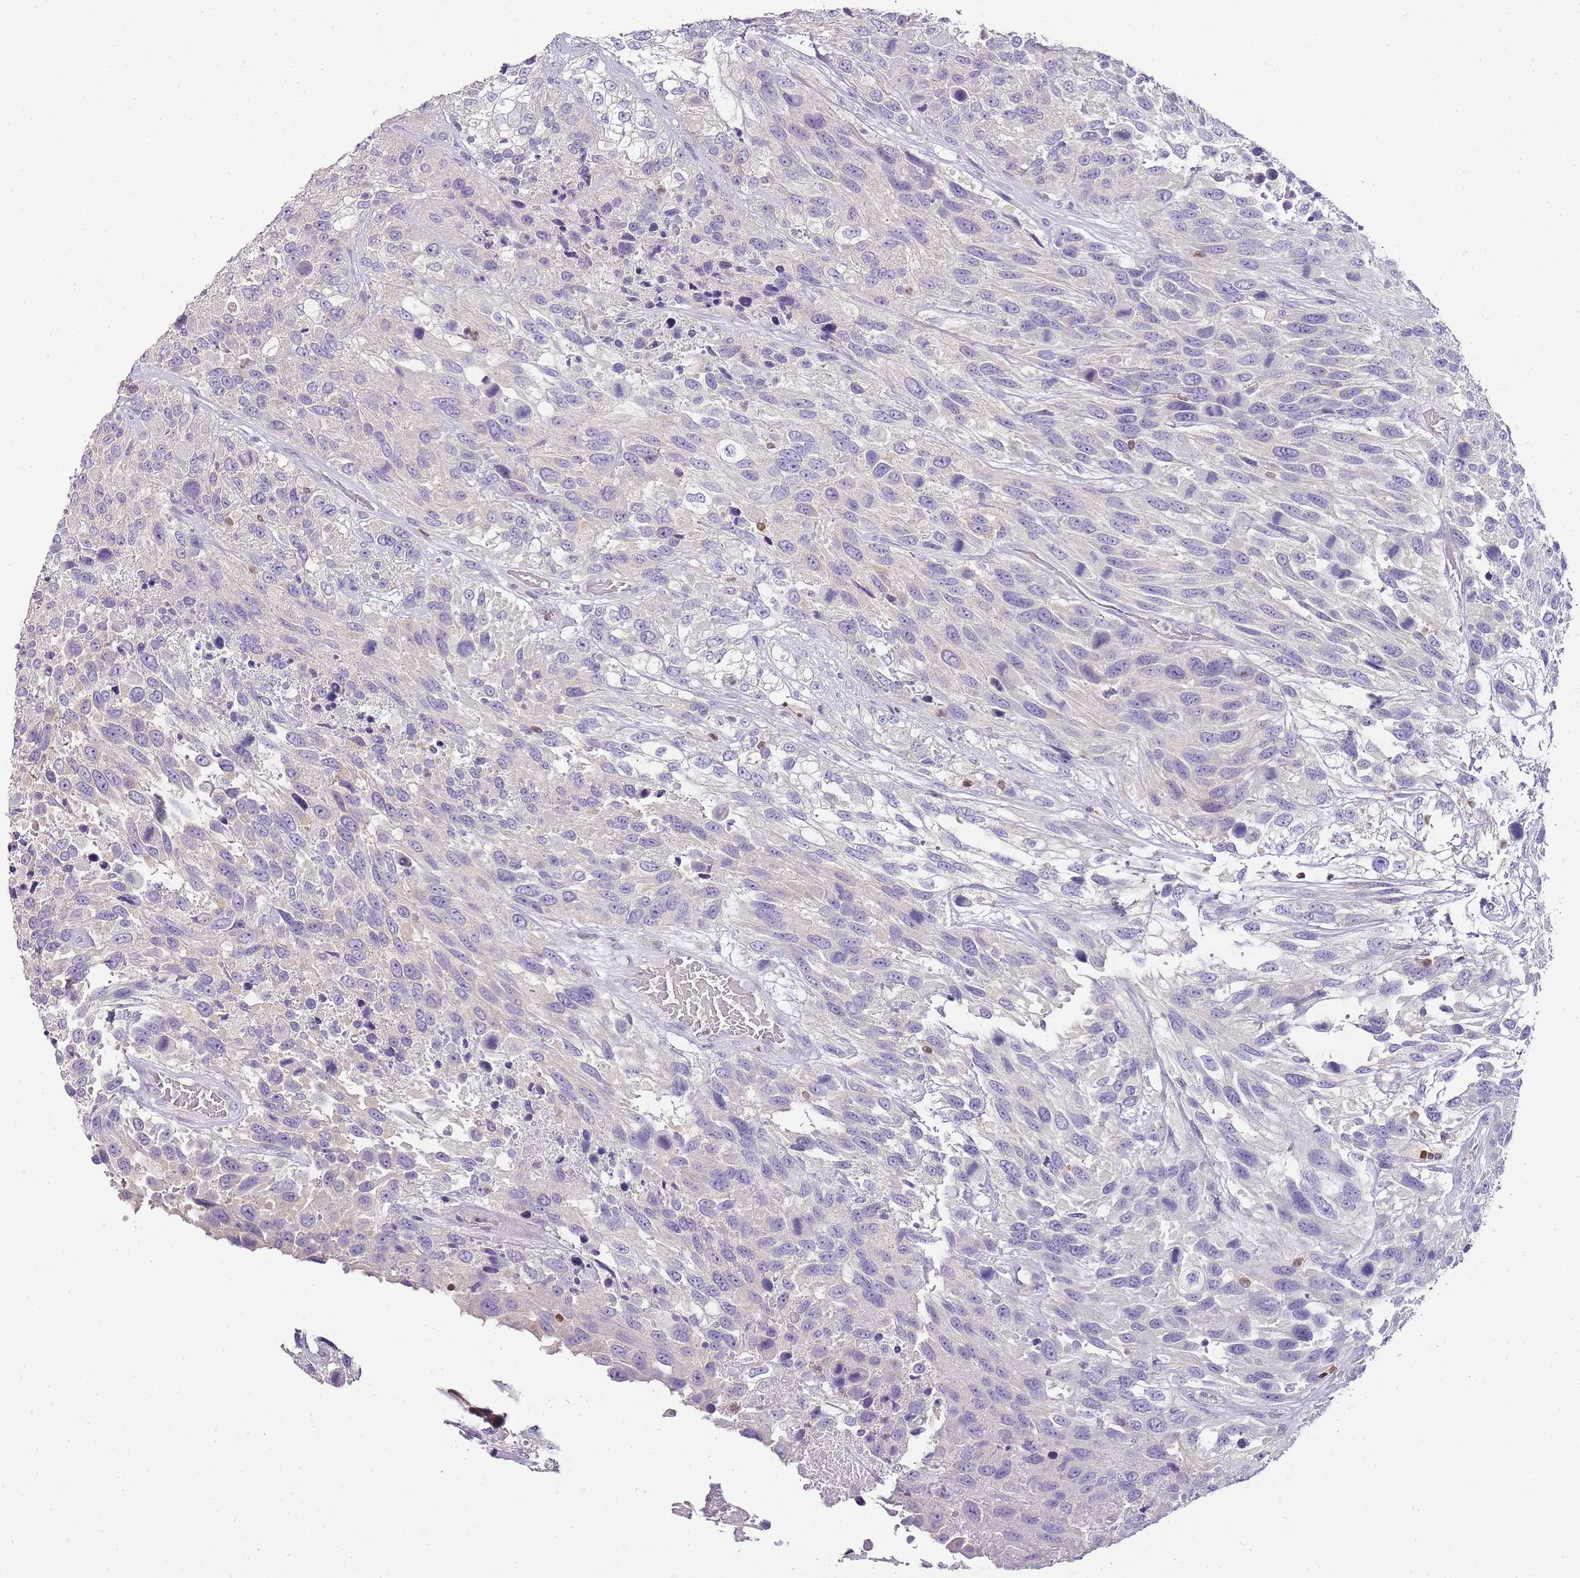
{"staining": {"intensity": "negative", "quantity": "none", "location": "none"}, "tissue": "urothelial cancer", "cell_type": "Tumor cells", "image_type": "cancer", "snomed": [{"axis": "morphology", "description": "Urothelial carcinoma, High grade"}, {"axis": "topography", "description": "Urinary bladder"}], "caption": "This is an immunohistochemistry photomicrograph of high-grade urothelial carcinoma. There is no staining in tumor cells.", "gene": "ZBP1", "patient": {"sex": "female", "age": 70}}